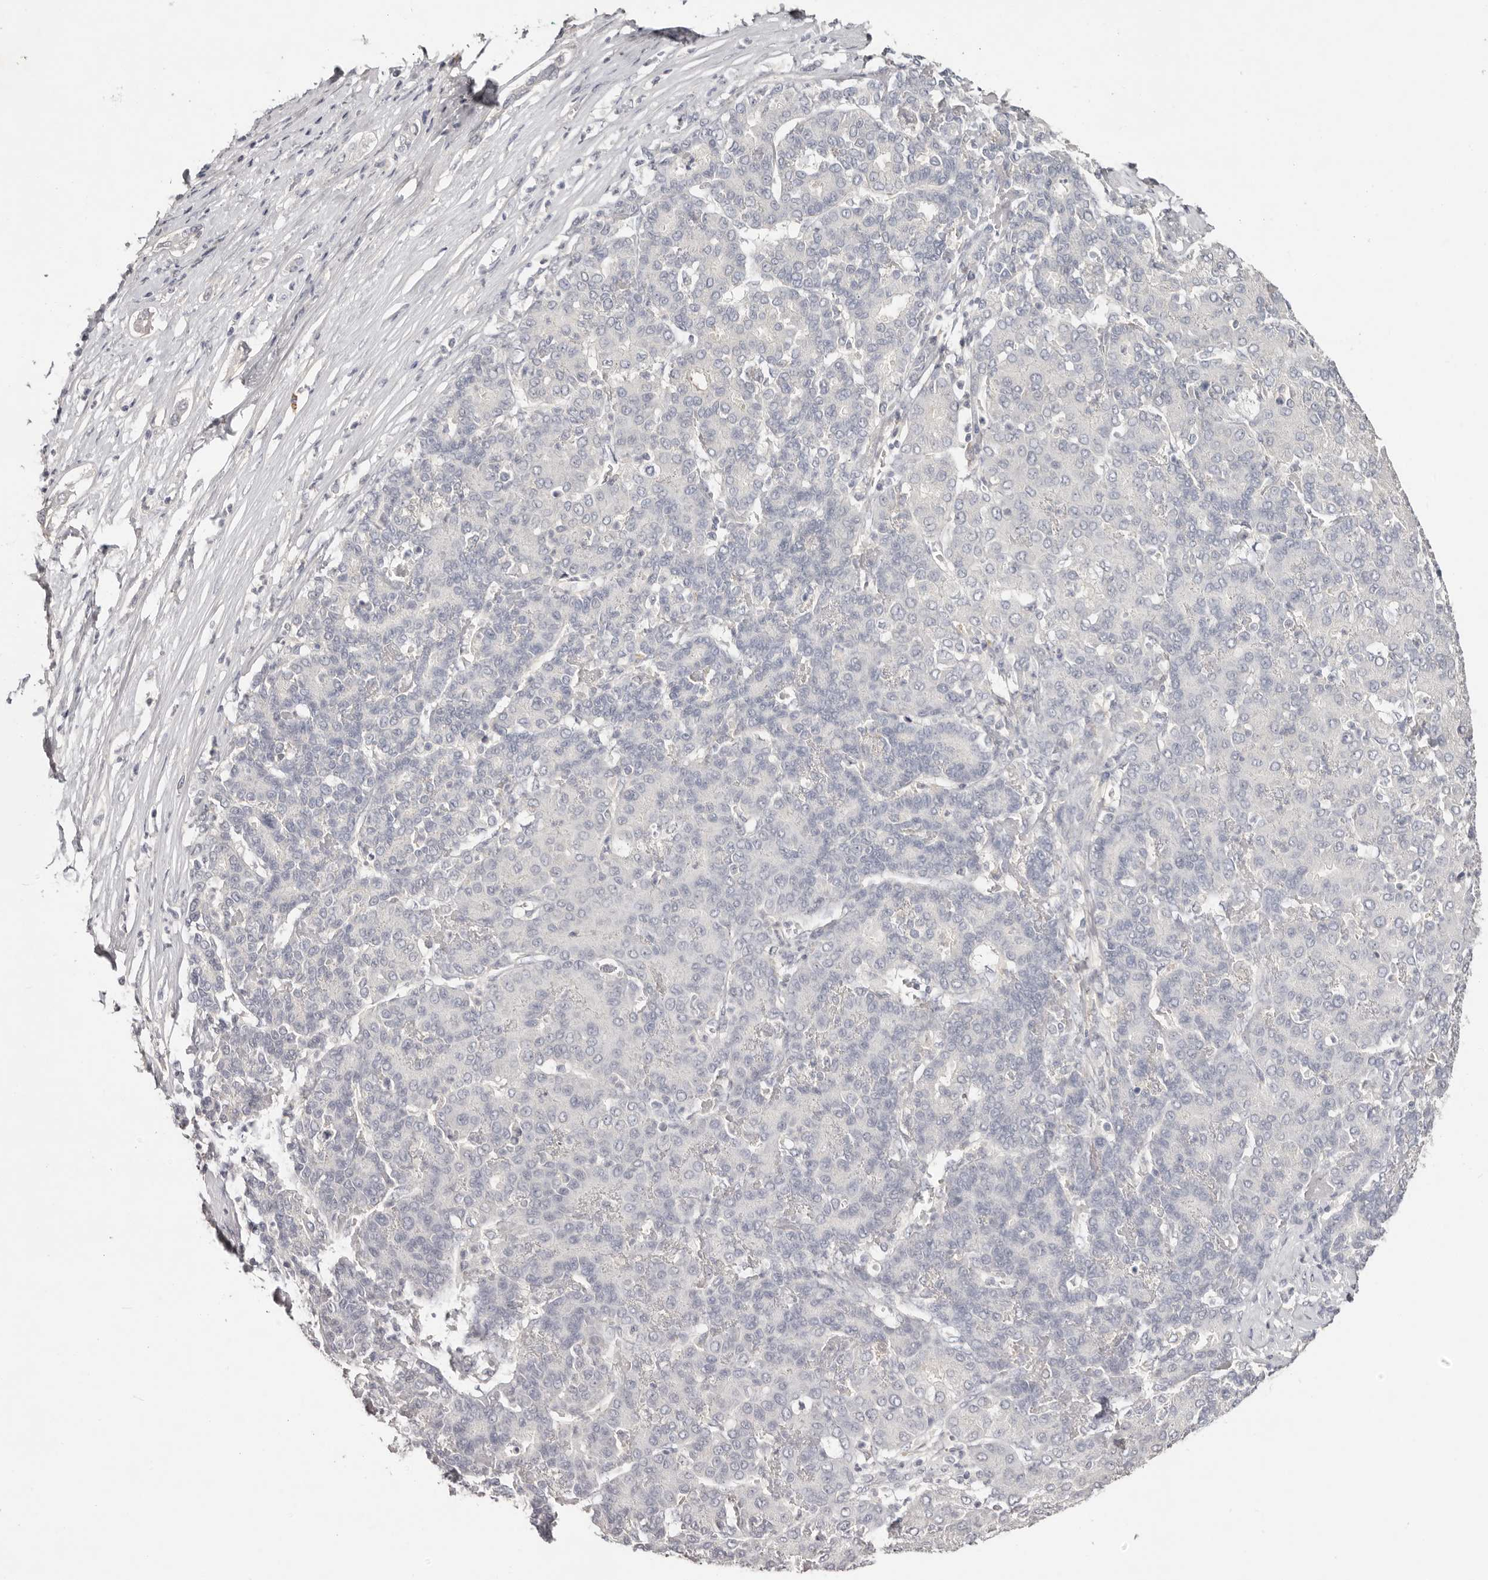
{"staining": {"intensity": "negative", "quantity": "none", "location": "none"}, "tissue": "liver cancer", "cell_type": "Tumor cells", "image_type": "cancer", "snomed": [{"axis": "morphology", "description": "Carcinoma, Hepatocellular, NOS"}, {"axis": "topography", "description": "Liver"}], "caption": "High magnification brightfield microscopy of liver cancer stained with DAB (brown) and counterstained with hematoxylin (blue): tumor cells show no significant expression.", "gene": "SCUBE2", "patient": {"sex": "male", "age": 65}}